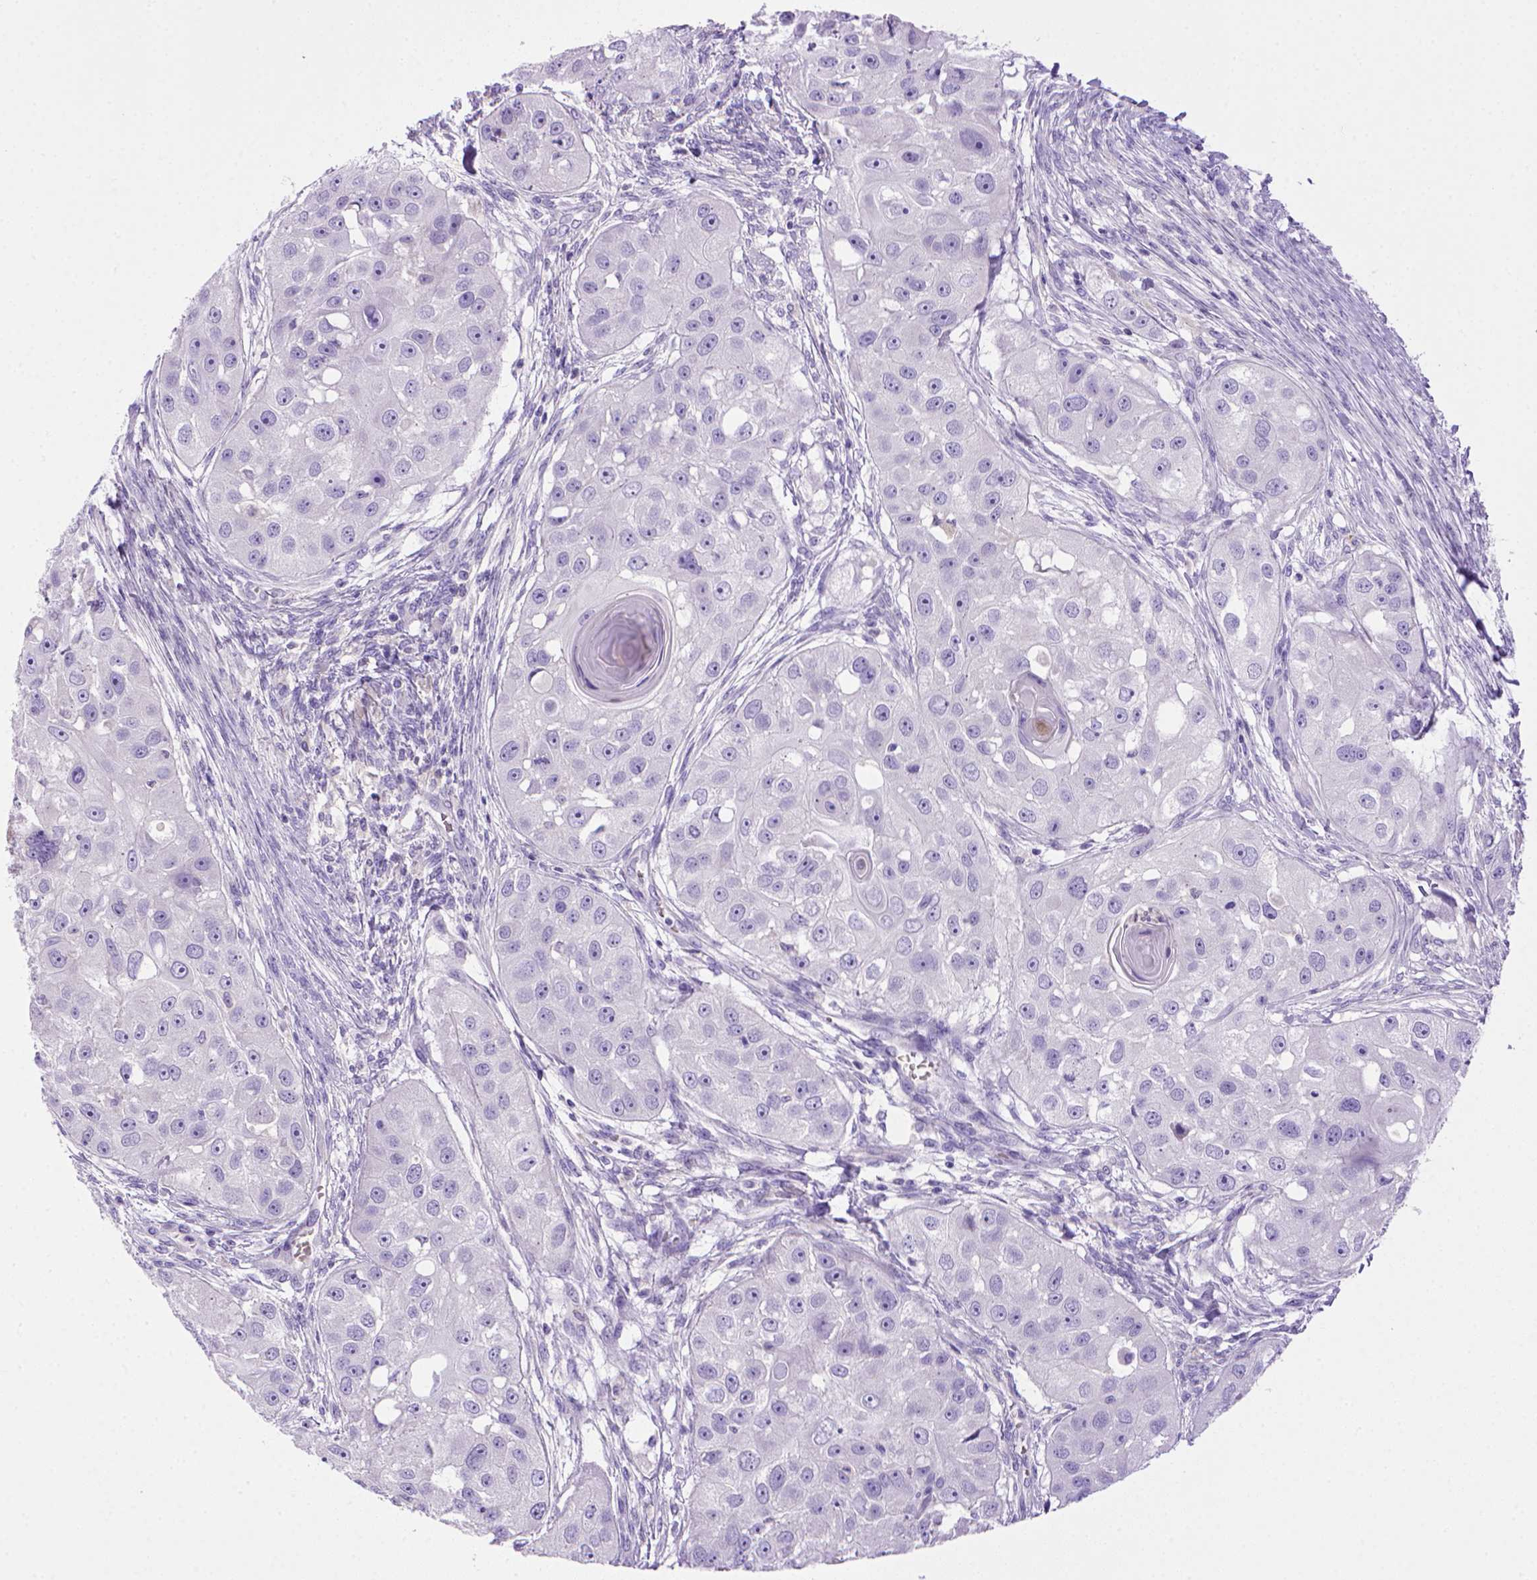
{"staining": {"intensity": "negative", "quantity": "none", "location": "none"}, "tissue": "head and neck cancer", "cell_type": "Tumor cells", "image_type": "cancer", "snomed": [{"axis": "morphology", "description": "Squamous cell carcinoma, NOS"}, {"axis": "topography", "description": "Head-Neck"}], "caption": "The image reveals no staining of tumor cells in head and neck cancer (squamous cell carcinoma). Nuclei are stained in blue.", "gene": "BAAT", "patient": {"sex": "male", "age": 51}}